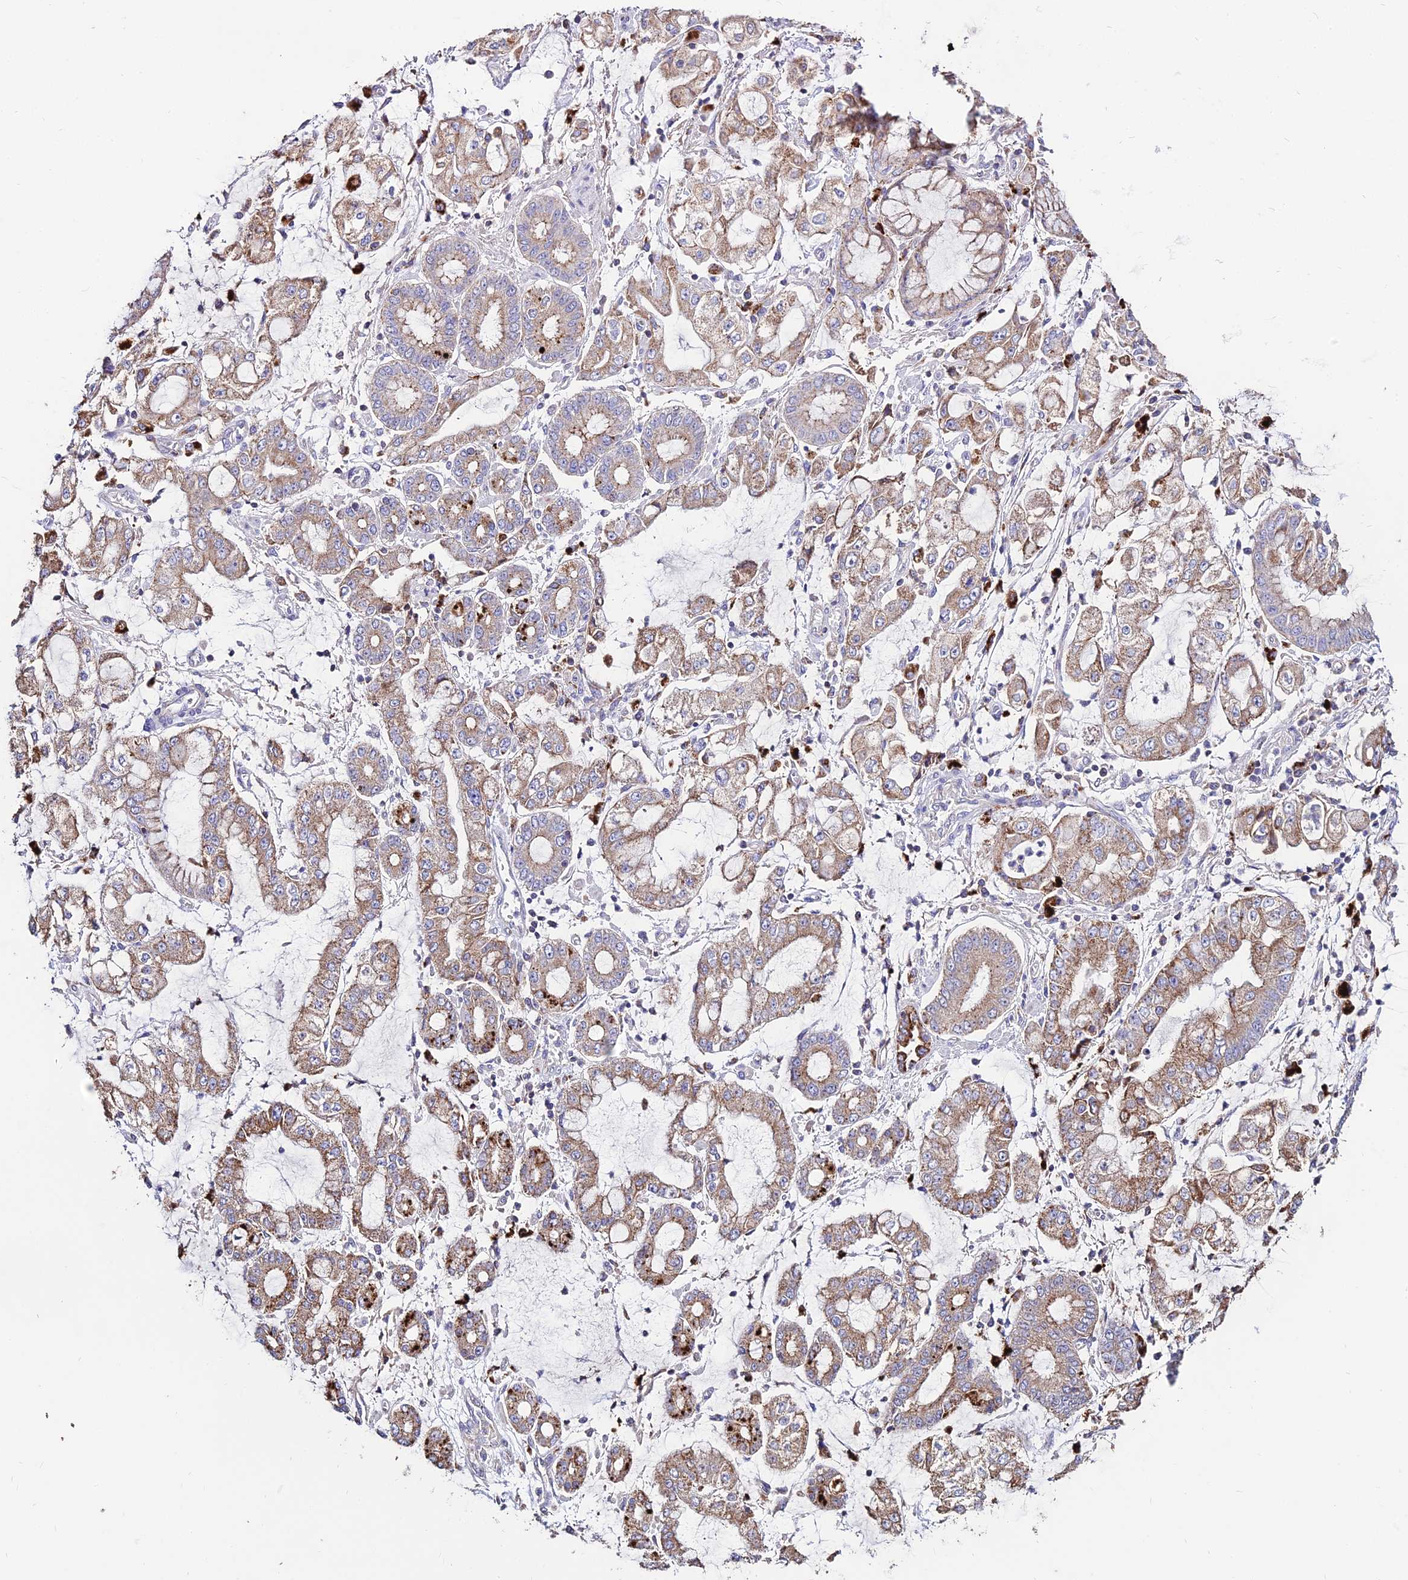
{"staining": {"intensity": "moderate", "quantity": ">75%", "location": "cytoplasmic/membranous"}, "tissue": "stomach cancer", "cell_type": "Tumor cells", "image_type": "cancer", "snomed": [{"axis": "morphology", "description": "Adenocarcinoma, NOS"}, {"axis": "topography", "description": "Stomach"}], "caption": "Protein expression analysis of human stomach cancer reveals moderate cytoplasmic/membranous expression in about >75% of tumor cells.", "gene": "PNLIPRP3", "patient": {"sex": "male", "age": 76}}